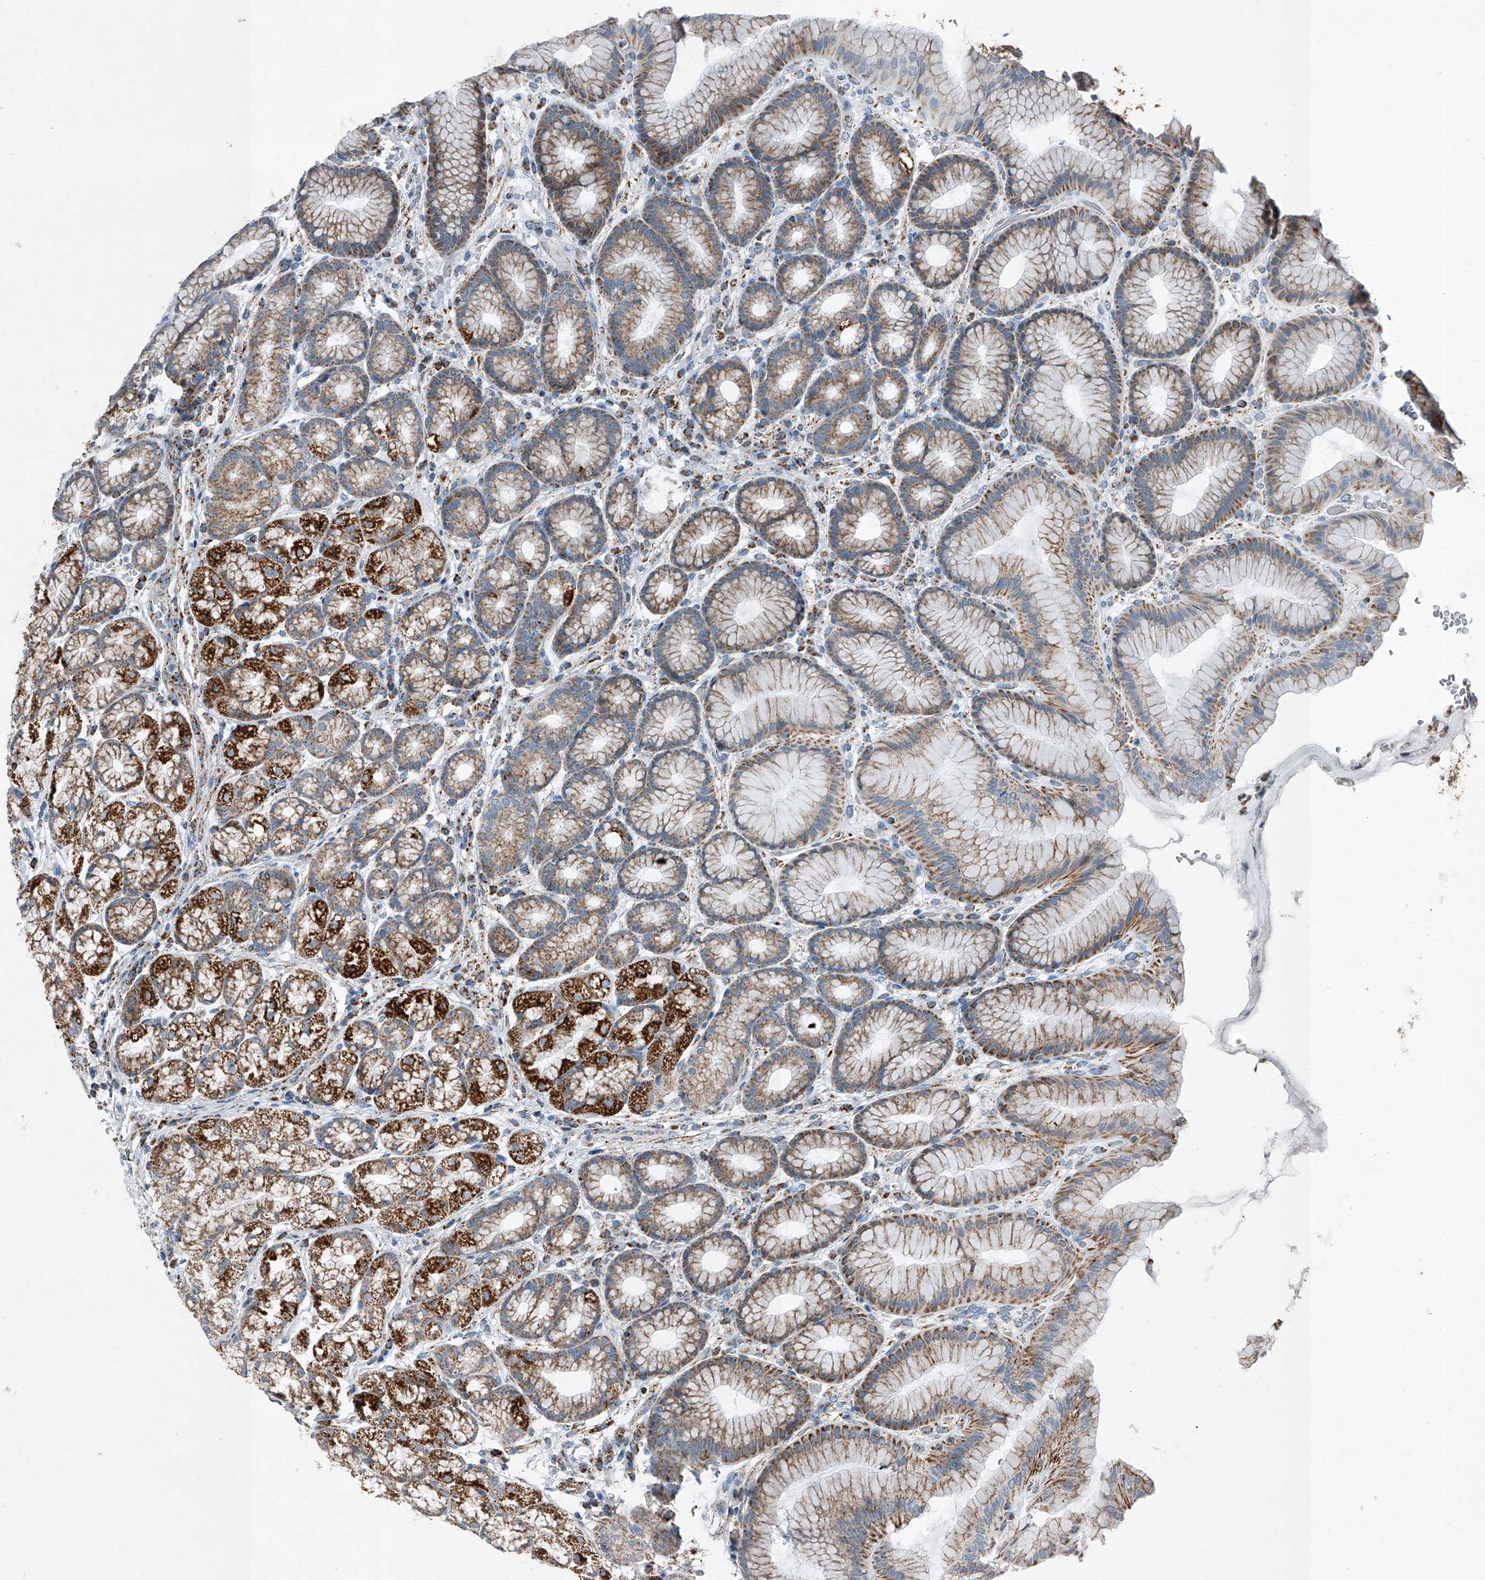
{"staining": {"intensity": "strong", "quantity": "25%-75%", "location": "cytoplasmic/membranous"}, "tissue": "stomach", "cell_type": "Glandular cells", "image_type": "normal", "snomed": [{"axis": "morphology", "description": "Normal tissue, NOS"}, {"axis": "topography", "description": "Stomach"}], "caption": "IHC of benign stomach exhibits high levels of strong cytoplasmic/membranous positivity in about 25%-75% of glandular cells.", "gene": "CHRNA7", "patient": {"sex": "male", "age": 57}}